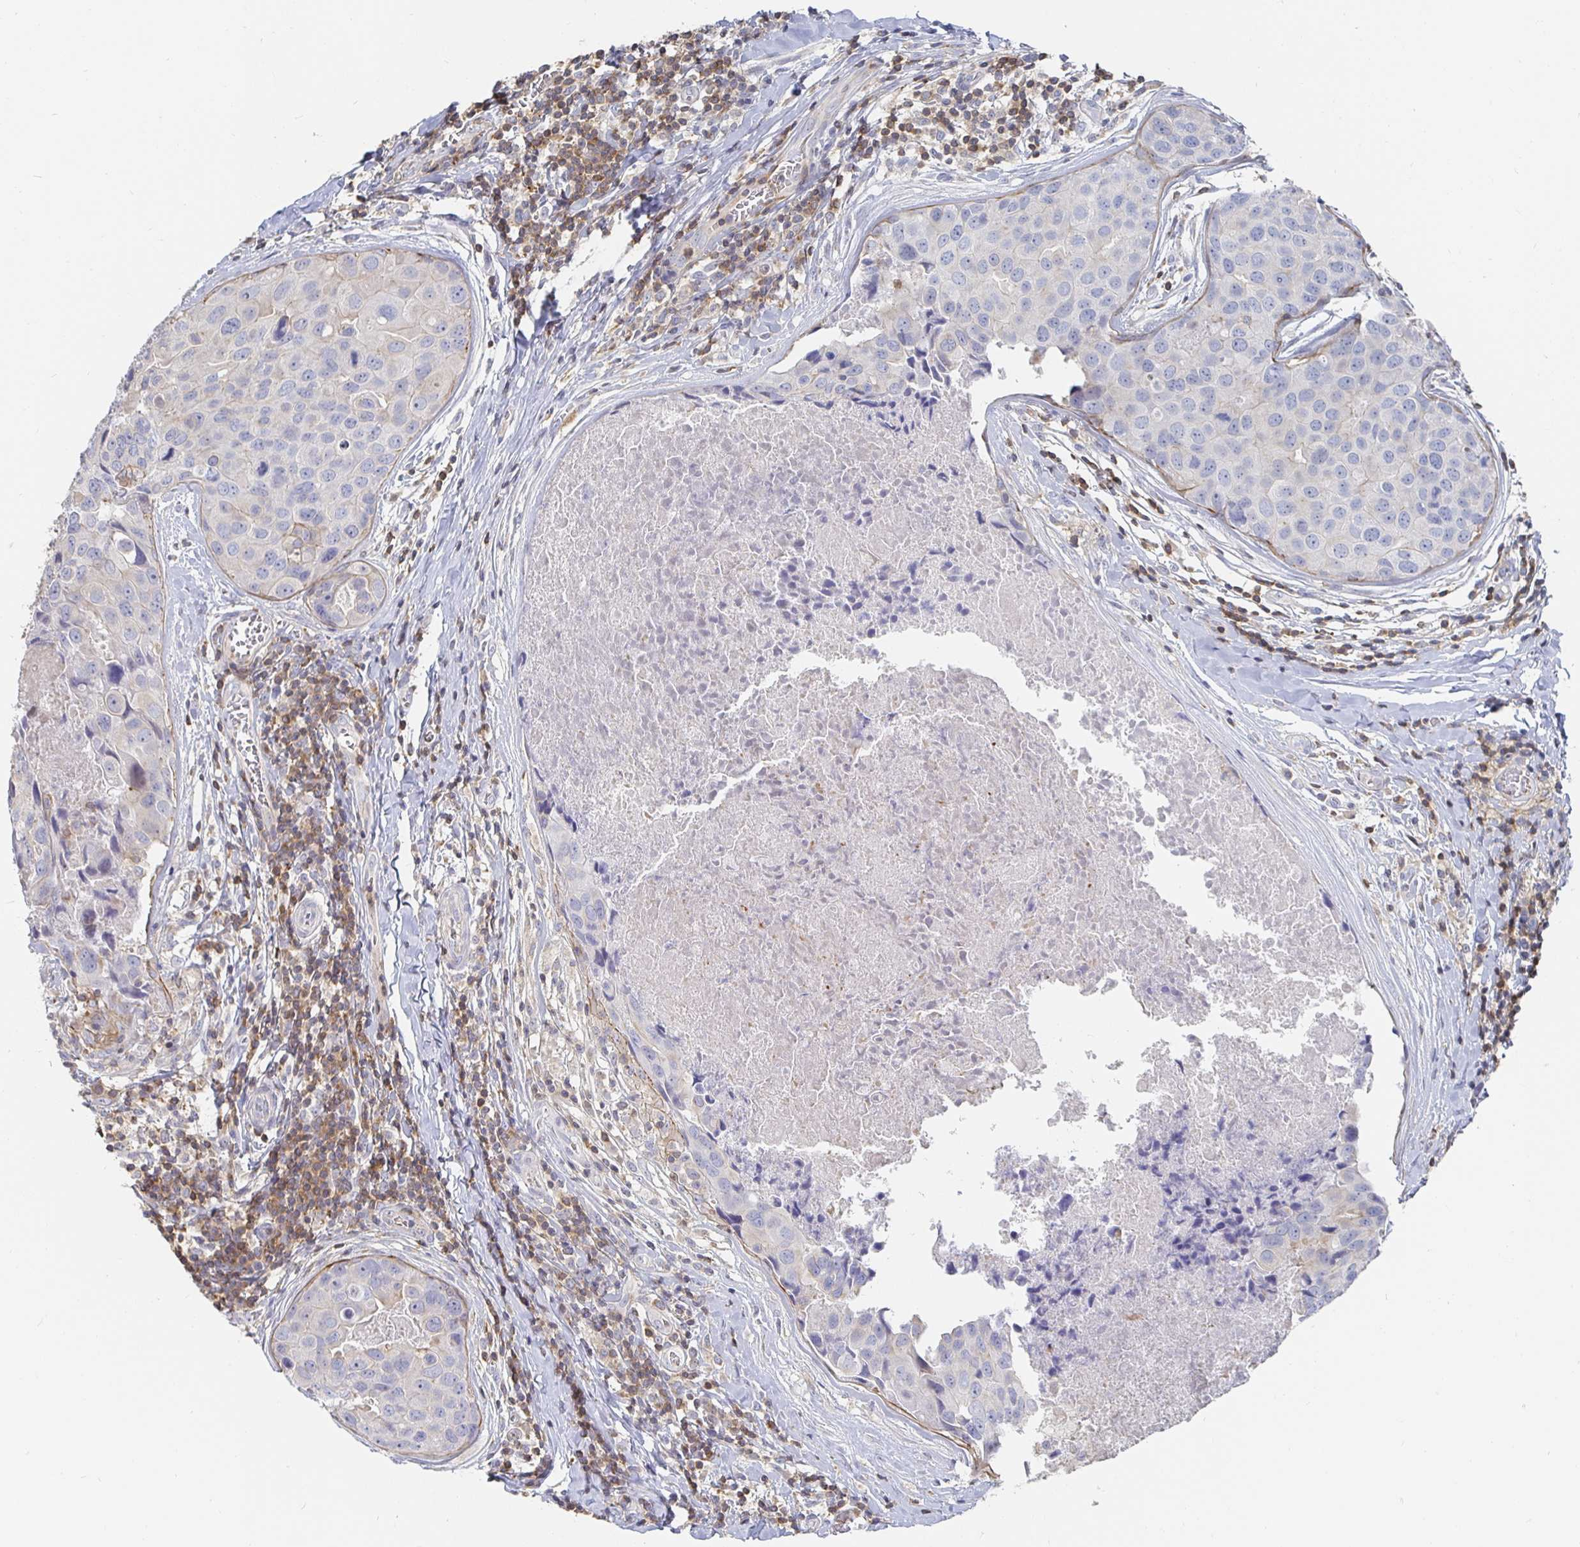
{"staining": {"intensity": "weak", "quantity": "<25%", "location": "cytoplasmic/membranous"}, "tissue": "breast cancer", "cell_type": "Tumor cells", "image_type": "cancer", "snomed": [{"axis": "morphology", "description": "Duct carcinoma"}, {"axis": "topography", "description": "Breast"}], "caption": "Breast invasive ductal carcinoma stained for a protein using immunohistochemistry (IHC) displays no staining tumor cells.", "gene": "PIK3CD", "patient": {"sex": "female", "age": 24}}